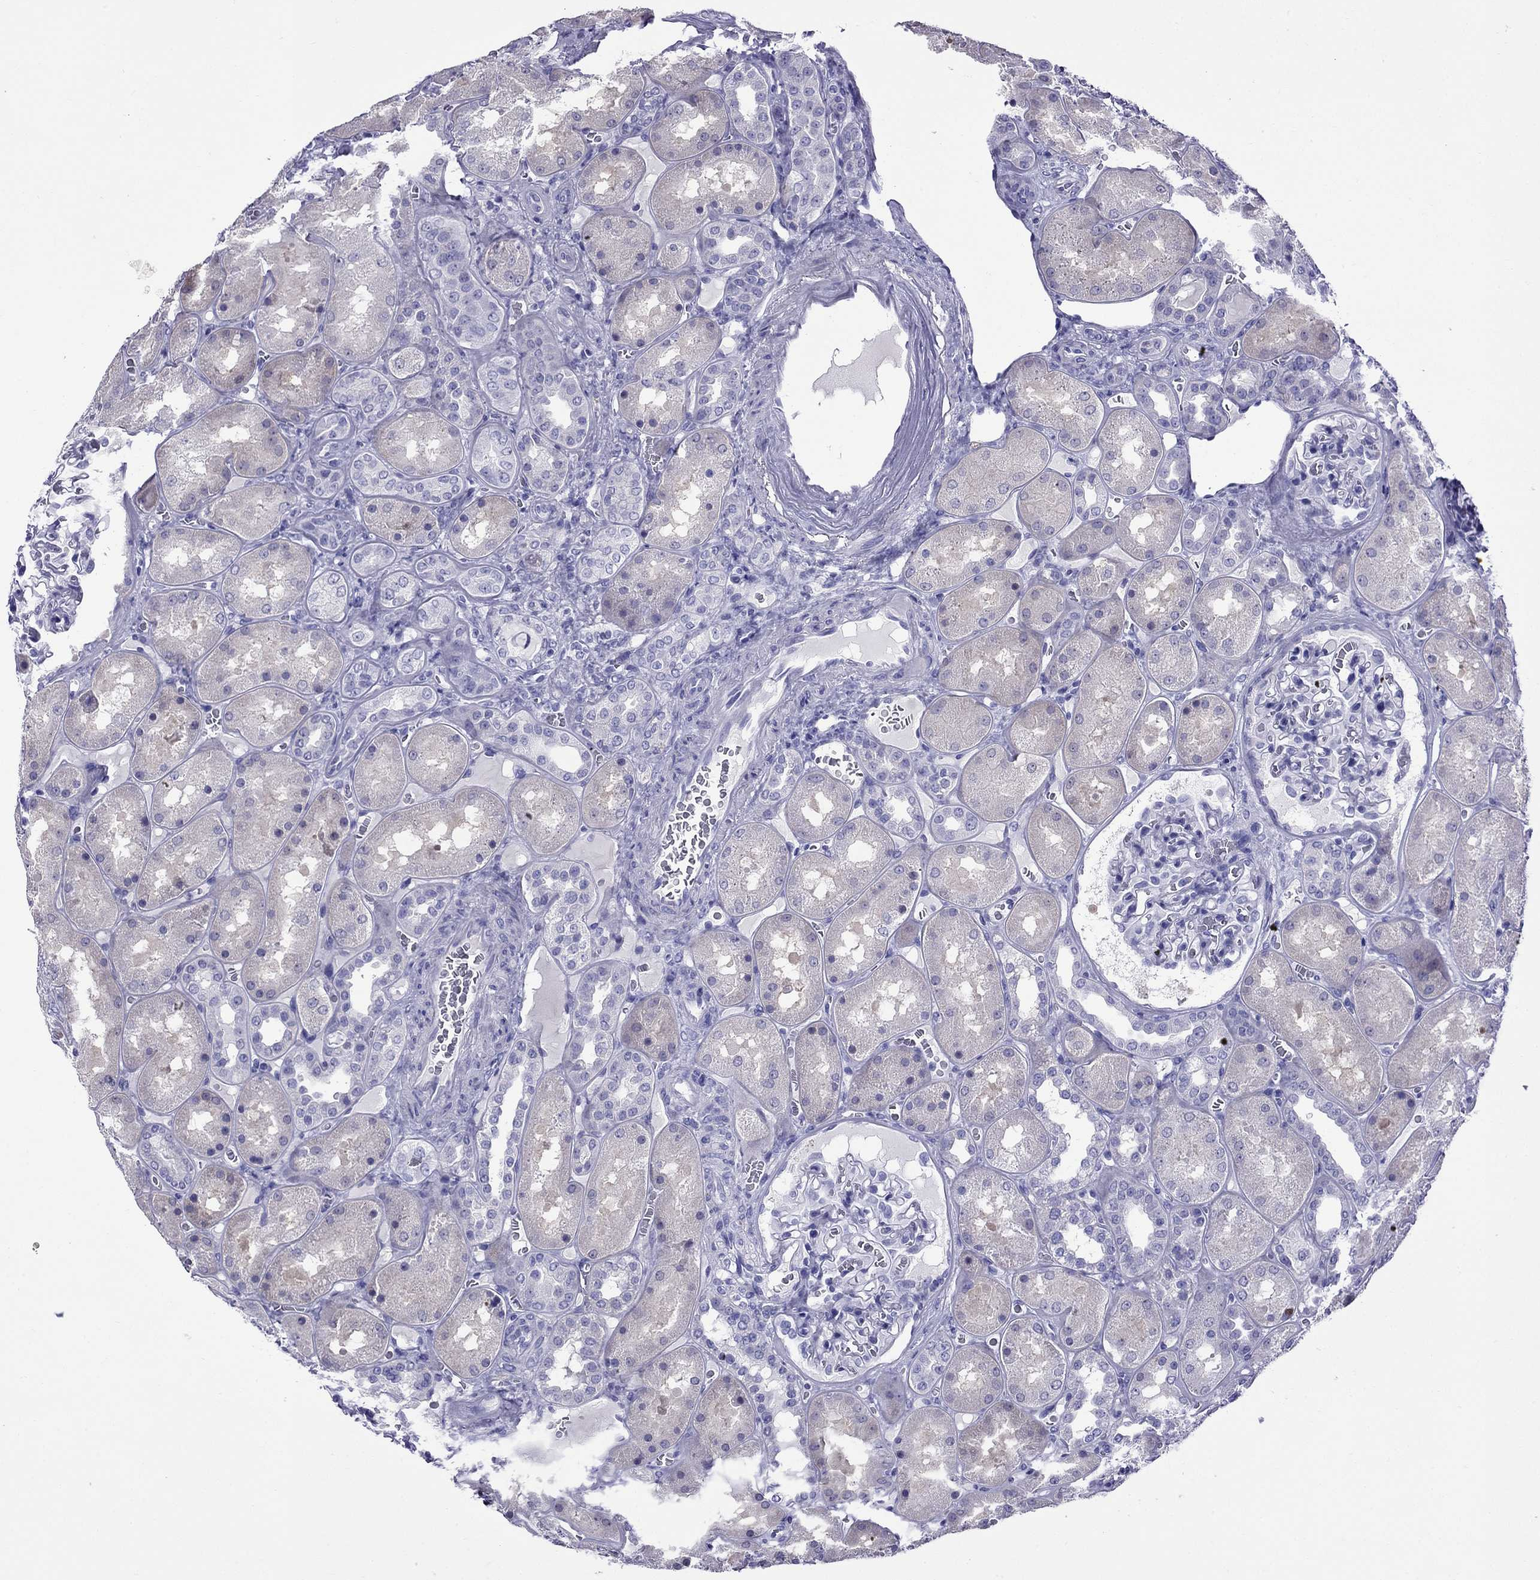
{"staining": {"intensity": "negative", "quantity": "none", "location": "none"}, "tissue": "kidney", "cell_type": "Cells in glomeruli", "image_type": "normal", "snomed": [{"axis": "morphology", "description": "Normal tissue, NOS"}, {"axis": "topography", "description": "Kidney"}], "caption": "This is a photomicrograph of IHC staining of normal kidney, which shows no staining in cells in glomeruli. Brightfield microscopy of immunohistochemistry (IHC) stained with DAB (brown) and hematoxylin (blue), captured at high magnification.", "gene": "CRYBA1", "patient": {"sex": "male", "age": 73}}